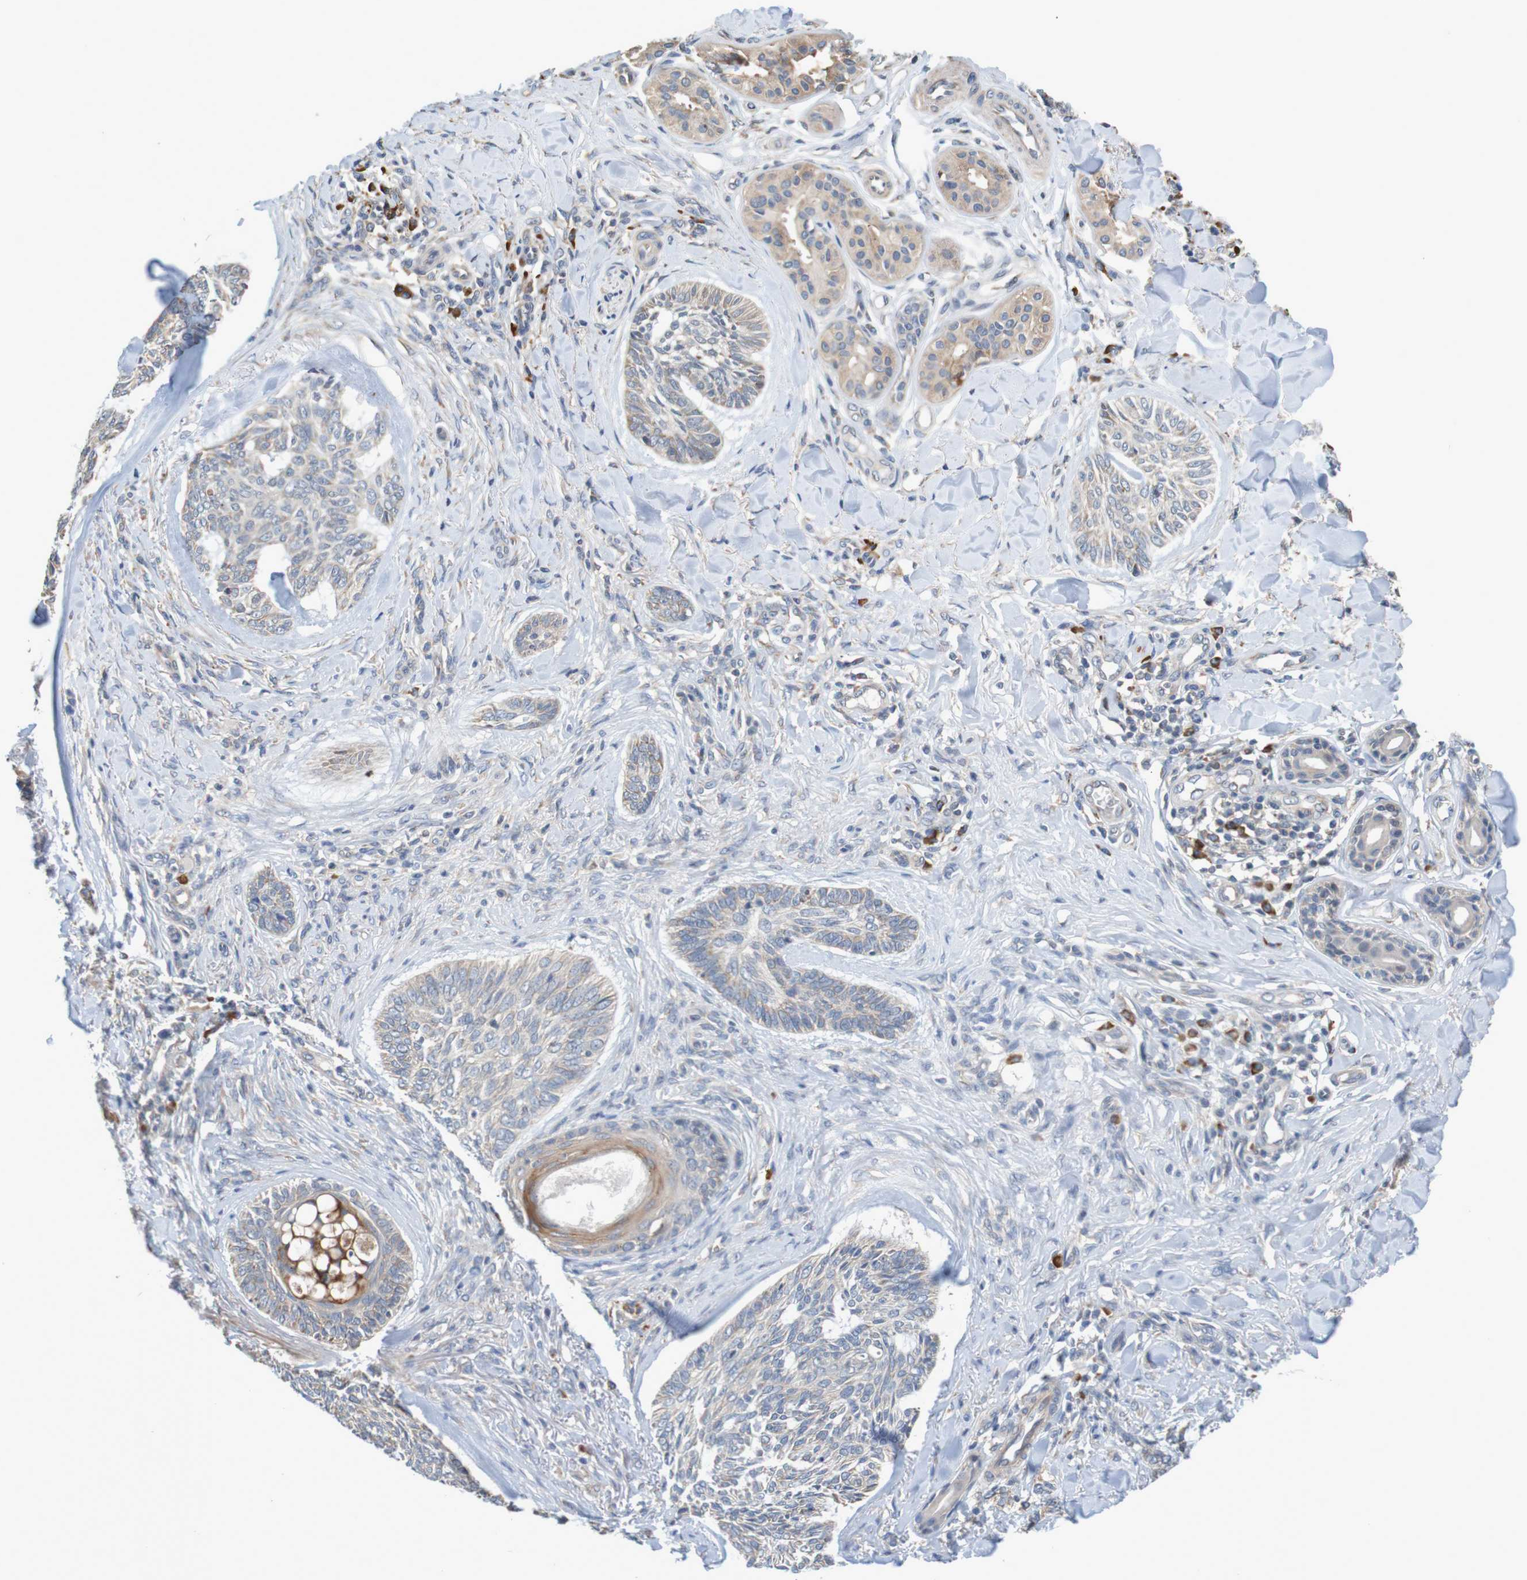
{"staining": {"intensity": "weak", "quantity": ">75%", "location": "cytoplasmic/membranous"}, "tissue": "skin cancer", "cell_type": "Tumor cells", "image_type": "cancer", "snomed": [{"axis": "morphology", "description": "Basal cell carcinoma"}, {"axis": "topography", "description": "Skin"}], "caption": "A brown stain labels weak cytoplasmic/membranous staining of a protein in human skin basal cell carcinoma tumor cells.", "gene": "CLDN18", "patient": {"sex": "male", "age": 43}}